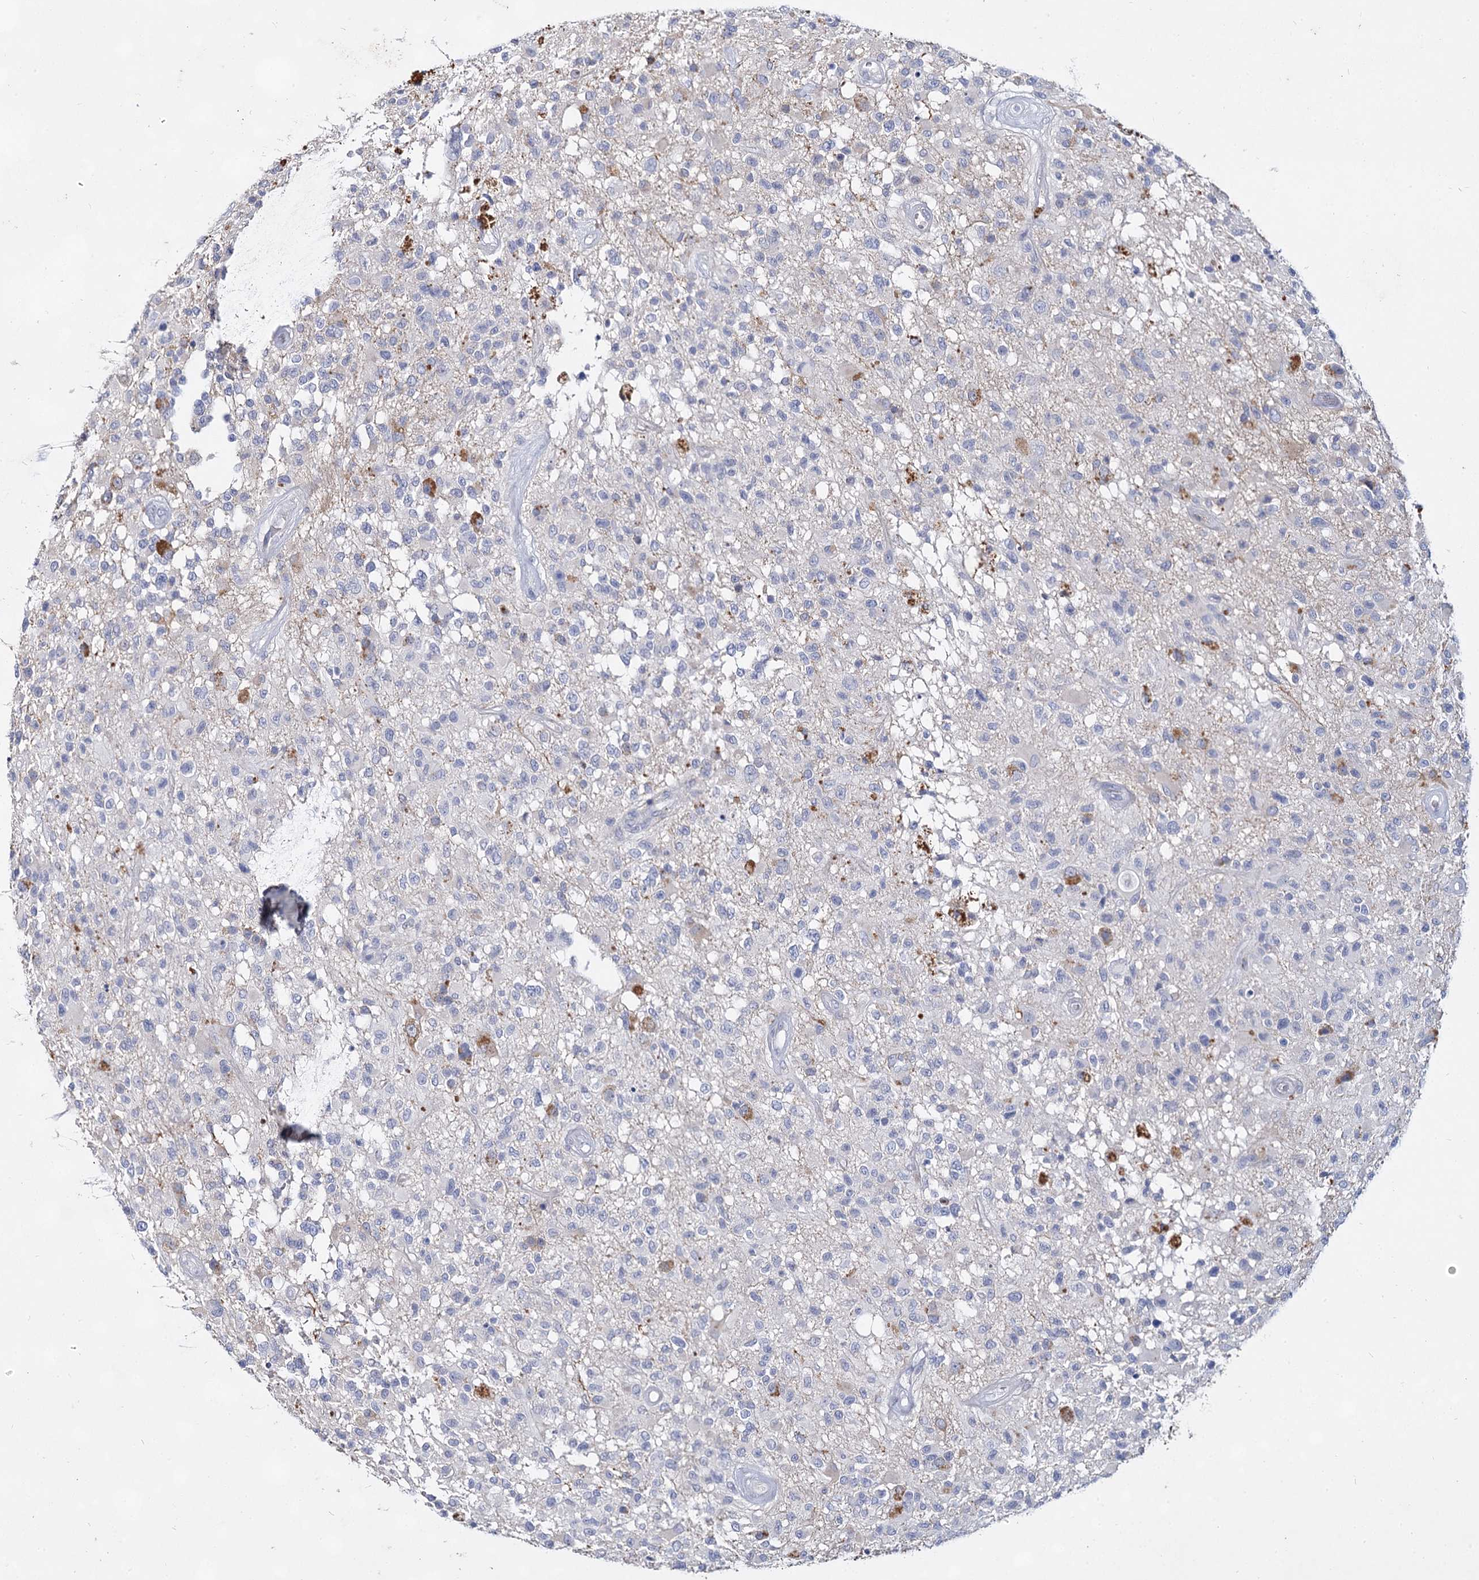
{"staining": {"intensity": "negative", "quantity": "none", "location": "none"}, "tissue": "glioma", "cell_type": "Tumor cells", "image_type": "cancer", "snomed": [{"axis": "morphology", "description": "Glioma, malignant, High grade"}, {"axis": "morphology", "description": "Glioblastoma, NOS"}, {"axis": "topography", "description": "Brain"}], "caption": "The immunohistochemistry histopathology image has no significant staining in tumor cells of glioma tissue.", "gene": "CCDC73", "patient": {"sex": "male", "age": 60}}